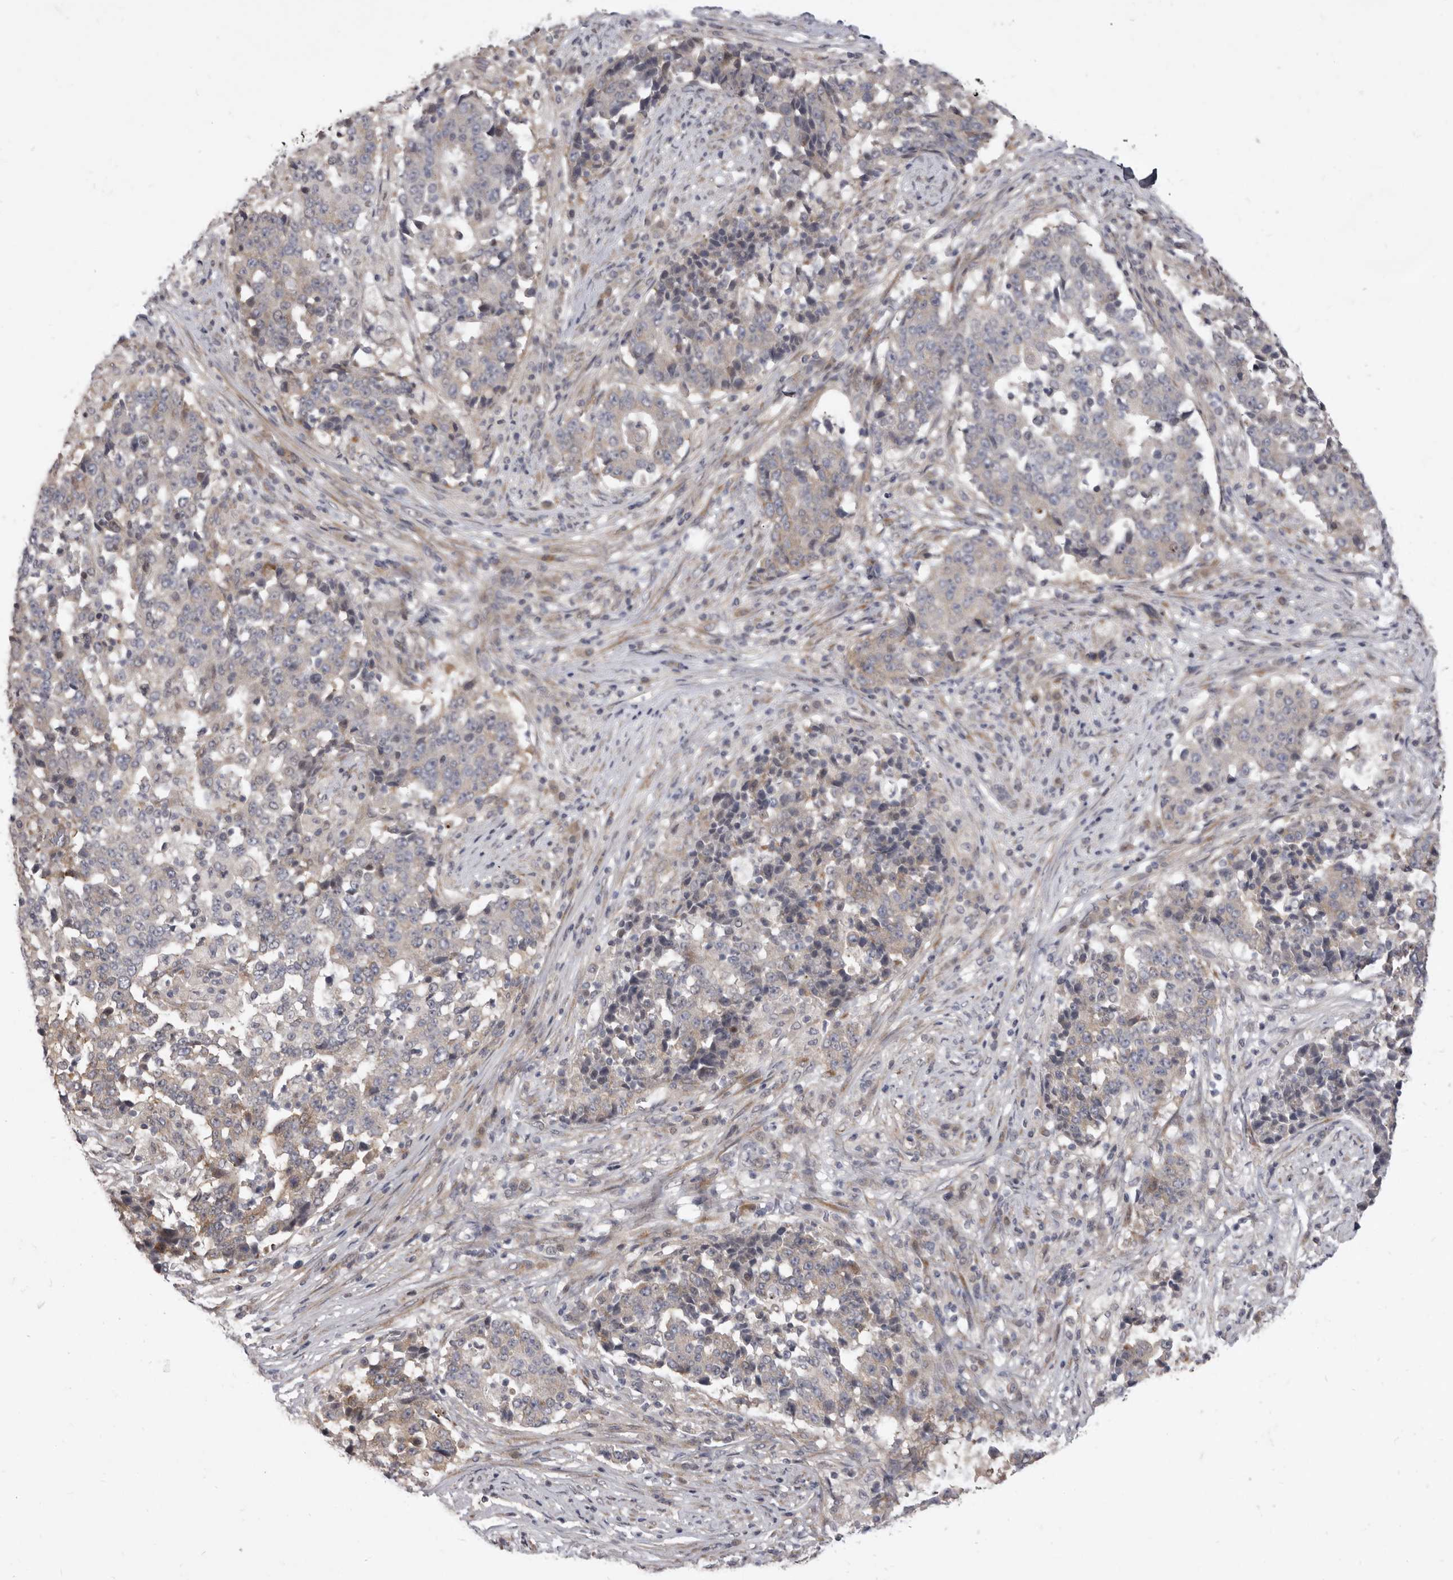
{"staining": {"intensity": "negative", "quantity": "none", "location": "none"}, "tissue": "stomach cancer", "cell_type": "Tumor cells", "image_type": "cancer", "snomed": [{"axis": "morphology", "description": "Adenocarcinoma, NOS"}, {"axis": "topography", "description": "Stomach"}], "caption": "High magnification brightfield microscopy of stomach cancer (adenocarcinoma) stained with DAB (brown) and counterstained with hematoxylin (blue): tumor cells show no significant positivity.", "gene": "TBC1D8B", "patient": {"sex": "male", "age": 59}}